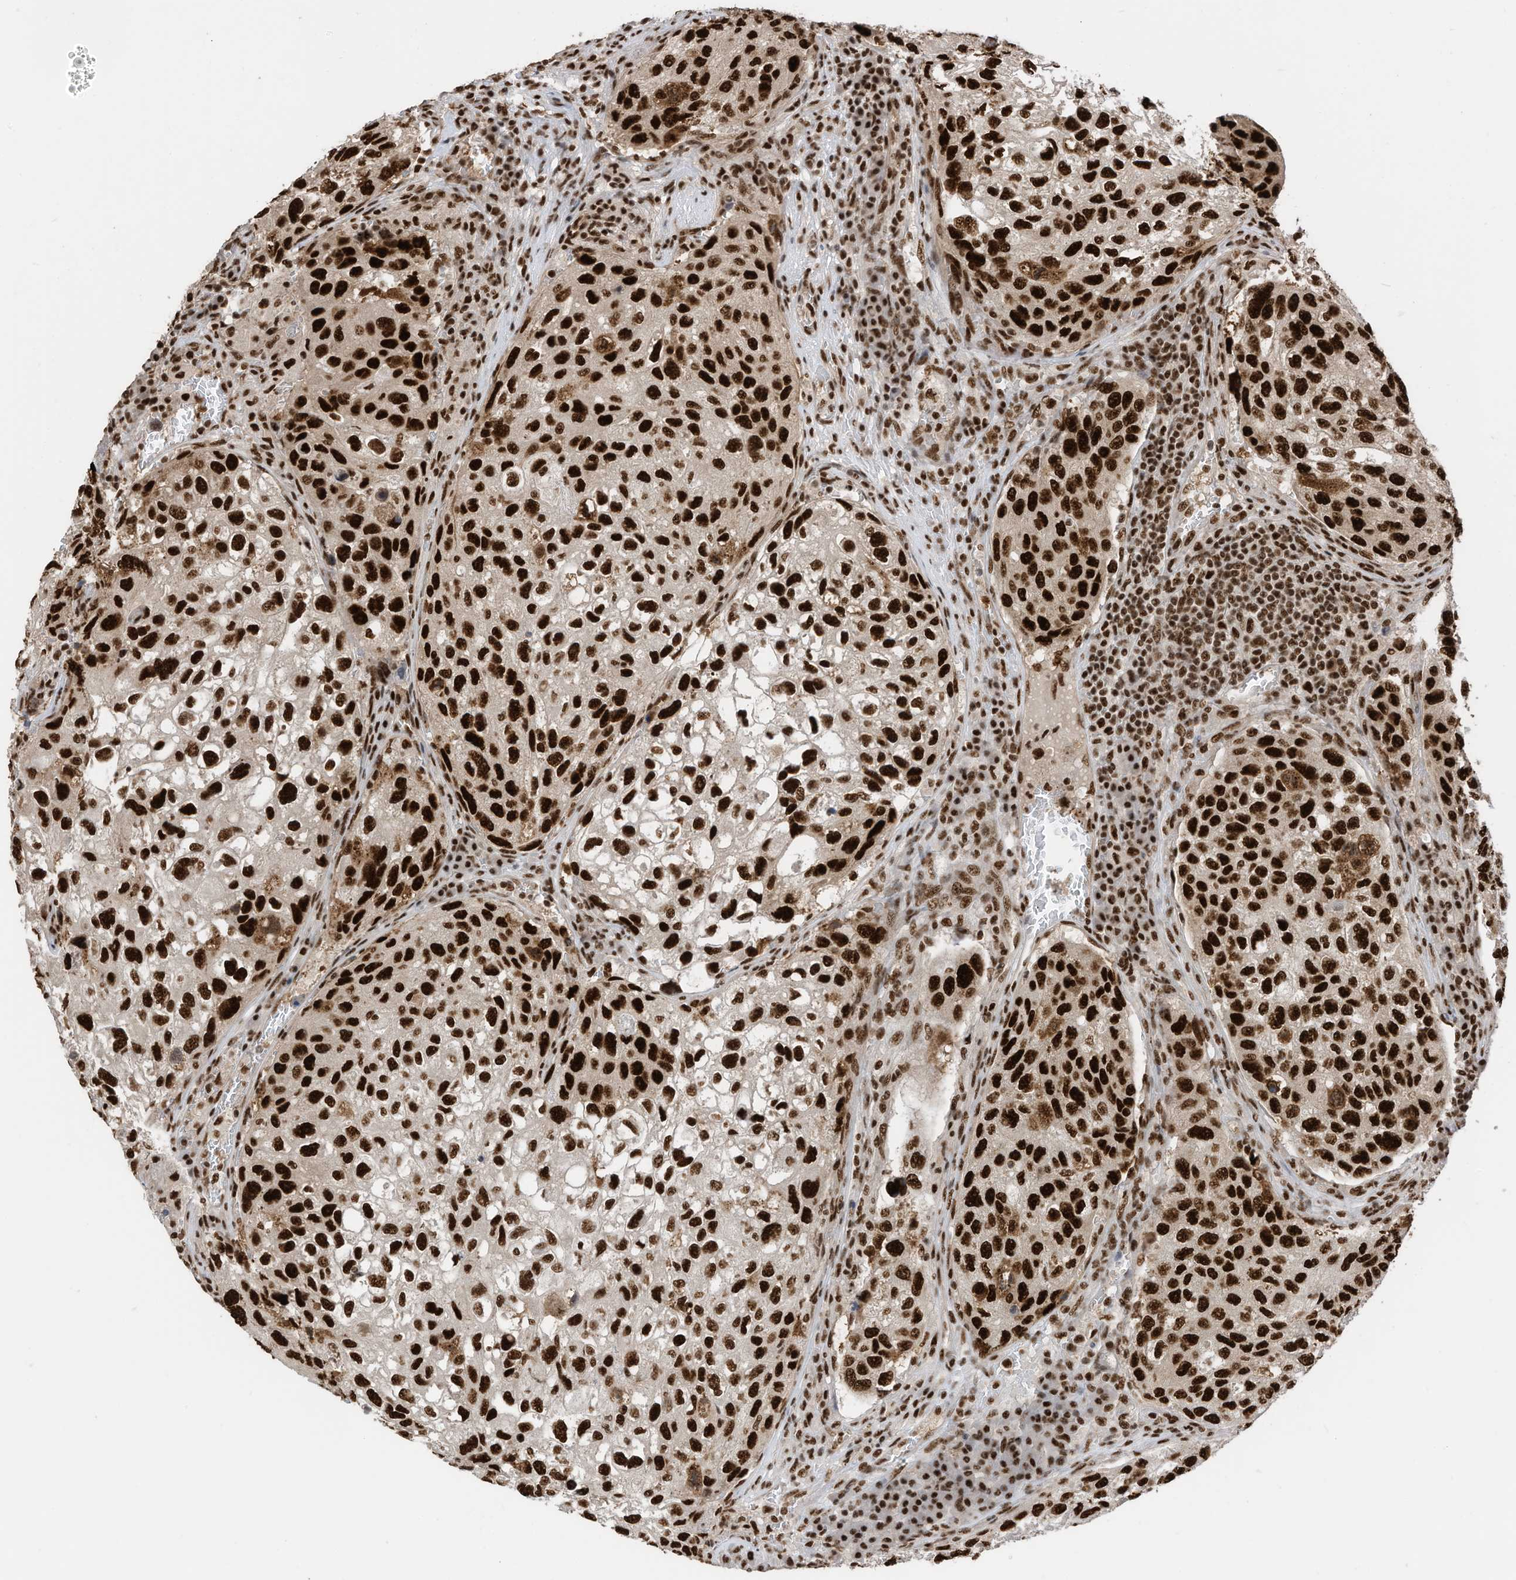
{"staining": {"intensity": "strong", "quantity": ">75%", "location": "nuclear"}, "tissue": "urothelial cancer", "cell_type": "Tumor cells", "image_type": "cancer", "snomed": [{"axis": "morphology", "description": "Urothelial carcinoma, High grade"}, {"axis": "topography", "description": "Lymph node"}, {"axis": "topography", "description": "Urinary bladder"}], "caption": "Urothelial cancer stained with IHC demonstrates strong nuclear staining in approximately >75% of tumor cells.", "gene": "SF3A3", "patient": {"sex": "male", "age": 51}}